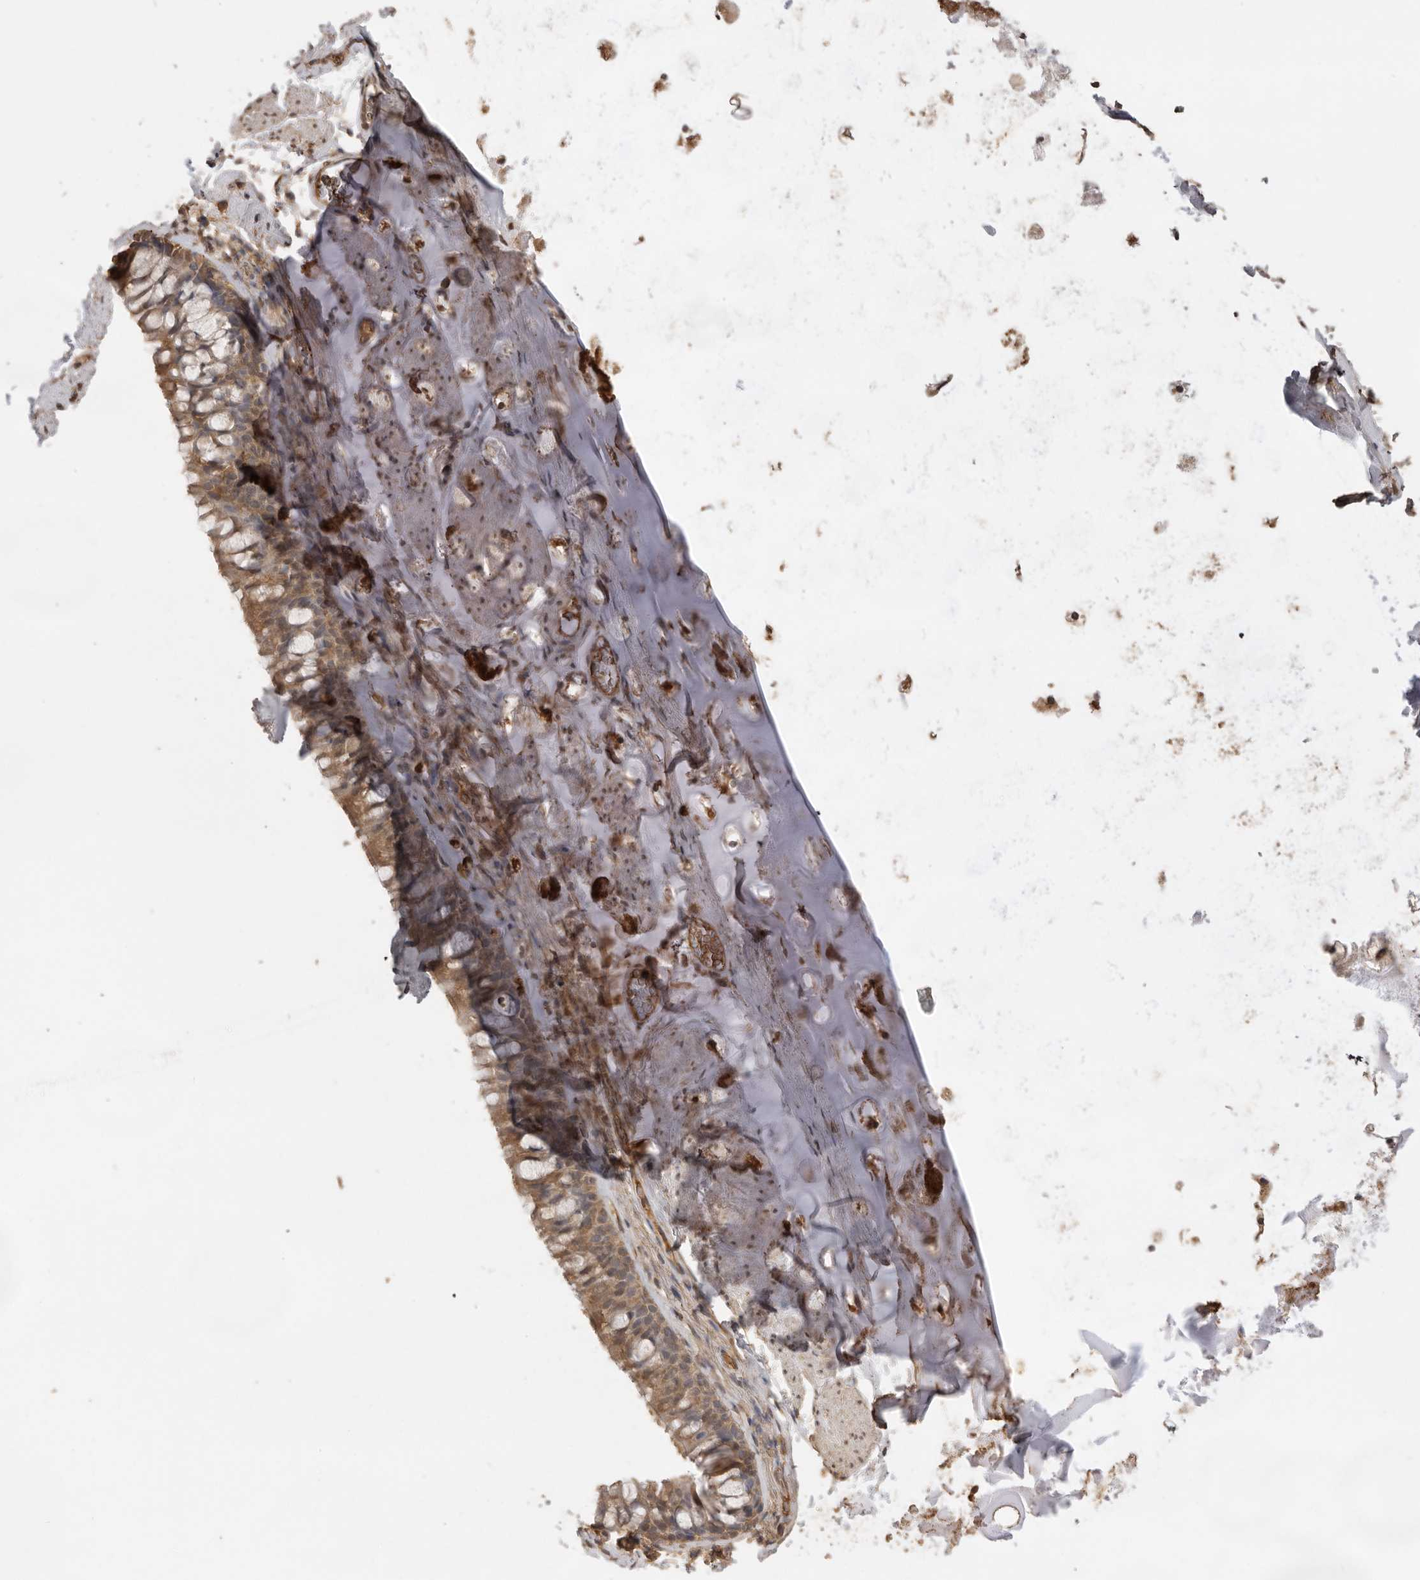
{"staining": {"intensity": "moderate", "quantity": ">75%", "location": "cytoplasmic/membranous"}, "tissue": "bronchus", "cell_type": "Respiratory epithelial cells", "image_type": "normal", "snomed": [{"axis": "morphology", "description": "Normal tissue, NOS"}, {"axis": "topography", "description": "Cartilage tissue"}, {"axis": "topography", "description": "Bronchus"}], "caption": "An immunohistochemistry image of unremarkable tissue is shown. Protein staining in brown highlights moderate cytoplasmic/membranous positivity in bronchus within respiratory epithelial cells. (DAB (3,3'-diaminobenzidine) = brown stain, brightfield microscopy at high magnification).", "gene": "JAG2", "patient": {"sex": "female", "age": 53}}